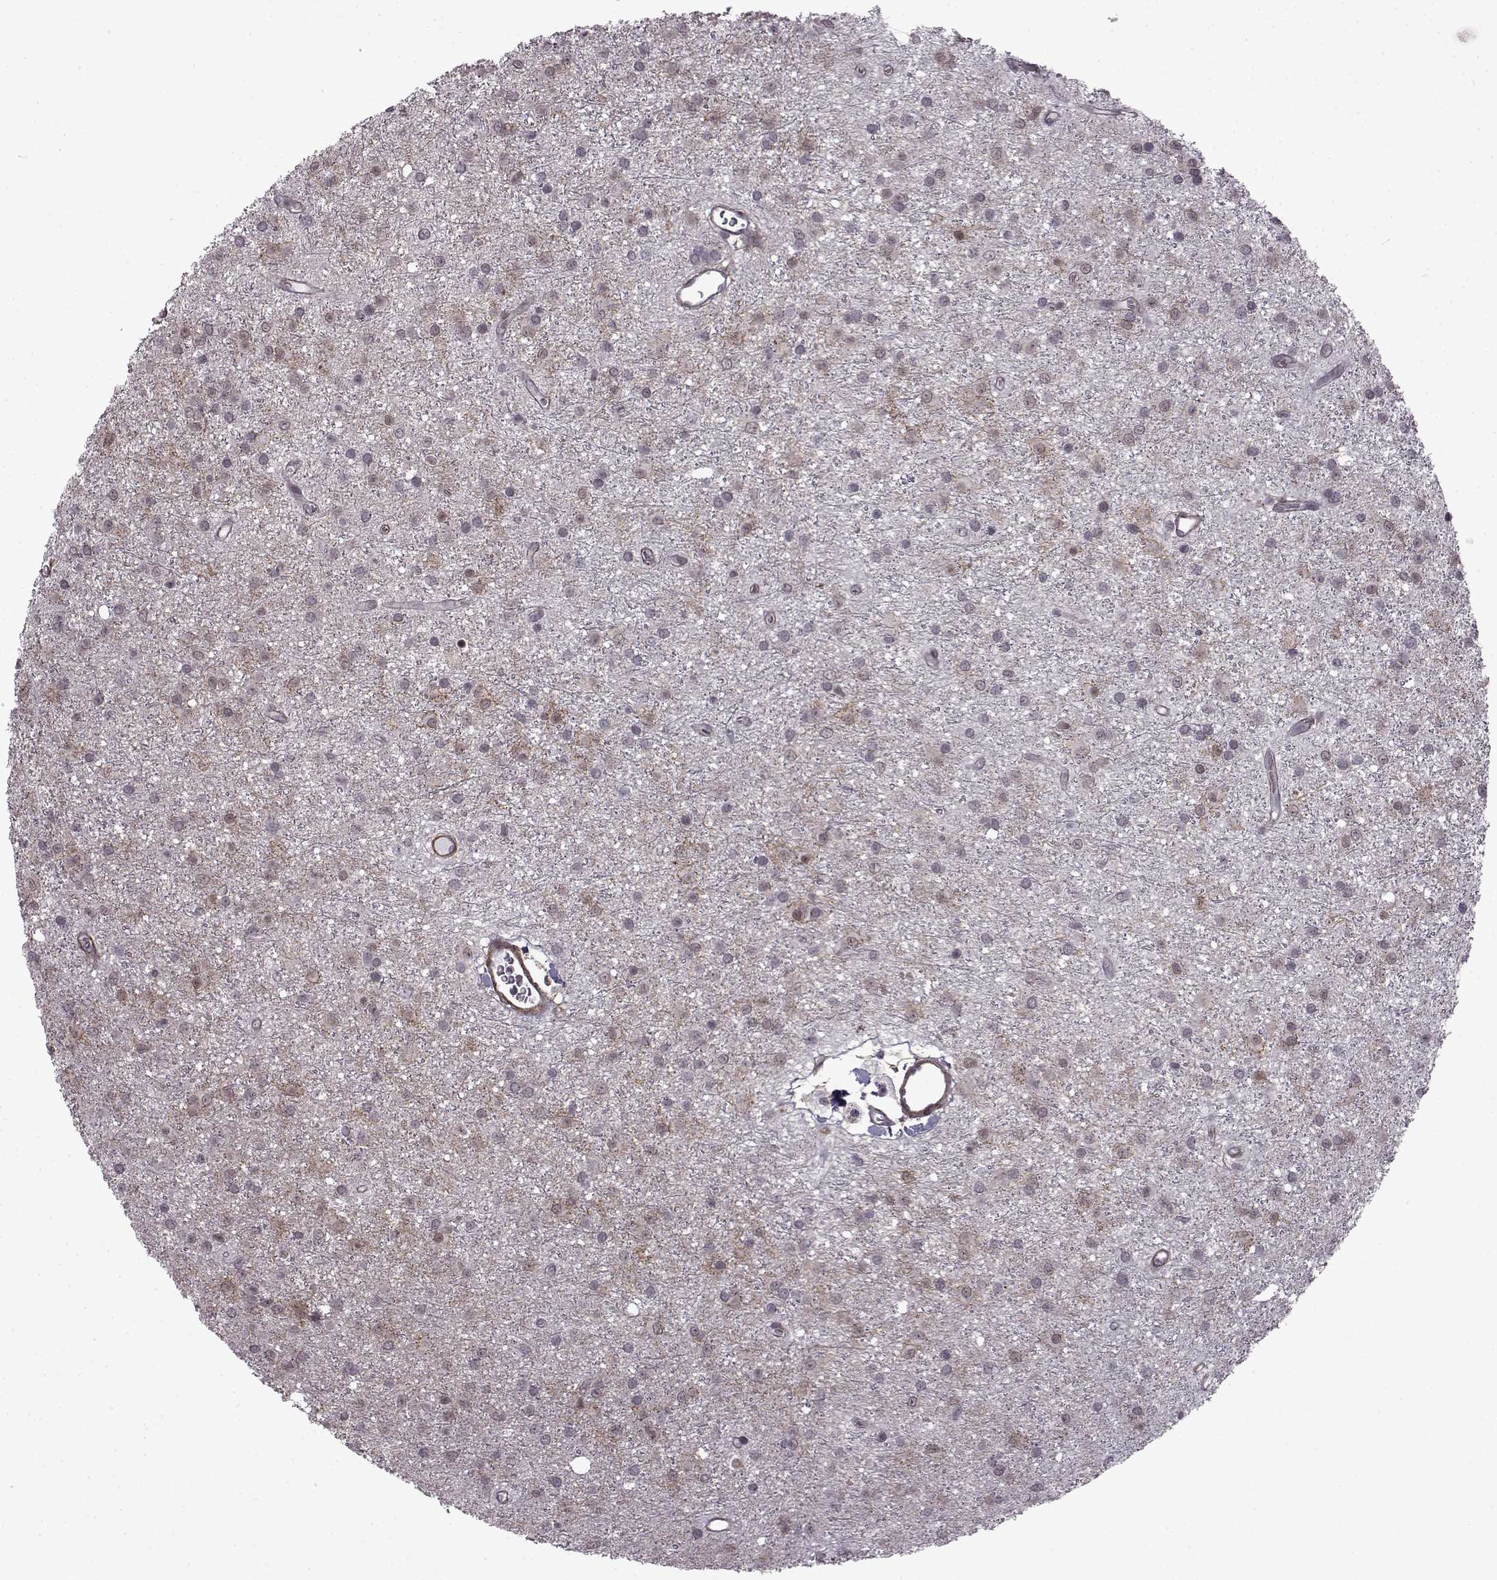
{"staining": {"intensity": "weak", "quantity": "<25%", "location": "cytoplasmic/membranous"}, "tissue": "glioma", "cell_type": "Tumor cells", "image_type": "cancer", "snomed": [{"axis": "morphology", "description": "Glioma, malignant, Low grade"}, {"axis": "topography", "description": "Brain"}], "caption": "There is no significant staining in tumor cells of malignant low-grade glioma.", "gene": "SYNPO2", "patient": {"sex": "male", "age": 27}}